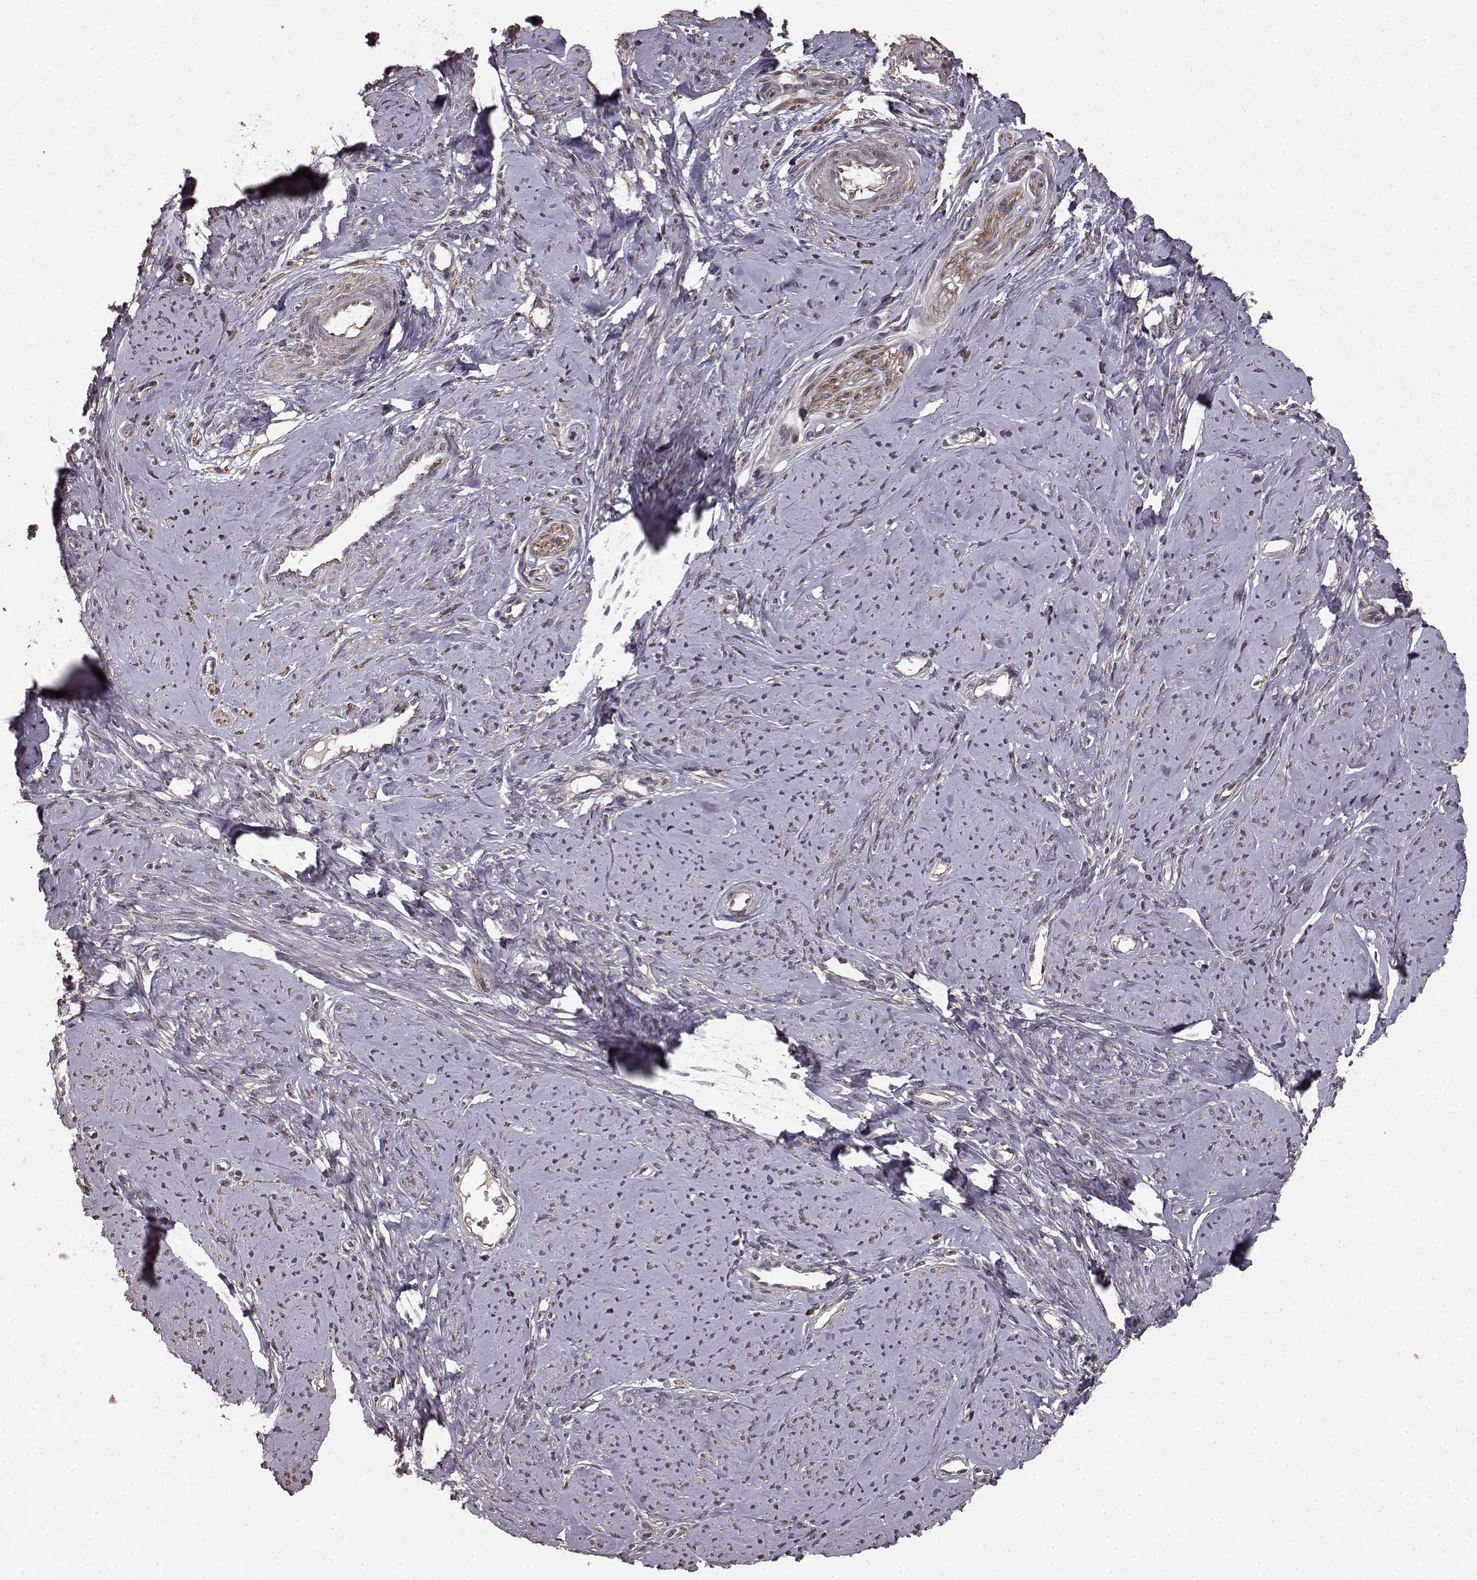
{"staining": {"intensity": "moderate", "quantity": "25%-75%", "location": "cytoplasmic/membranous"}, "tissue": "smooth muscle", "cell_type": "Smooth muscle cells", "image_type": "normal", "snomed": [{"axis": "morphology", "description": "Normal tissue, NOS"}, {"axis": "topography", "description": "Smooth muscle"}], "caption": "Smooth muscle cells exhibit medium levels of moderate cytoplasmic/membranous expression in approximately 25%-75% of cells in benign smooth muscle.", "gene": "USP15", "patient": {"sex": "female", "age": 48}}